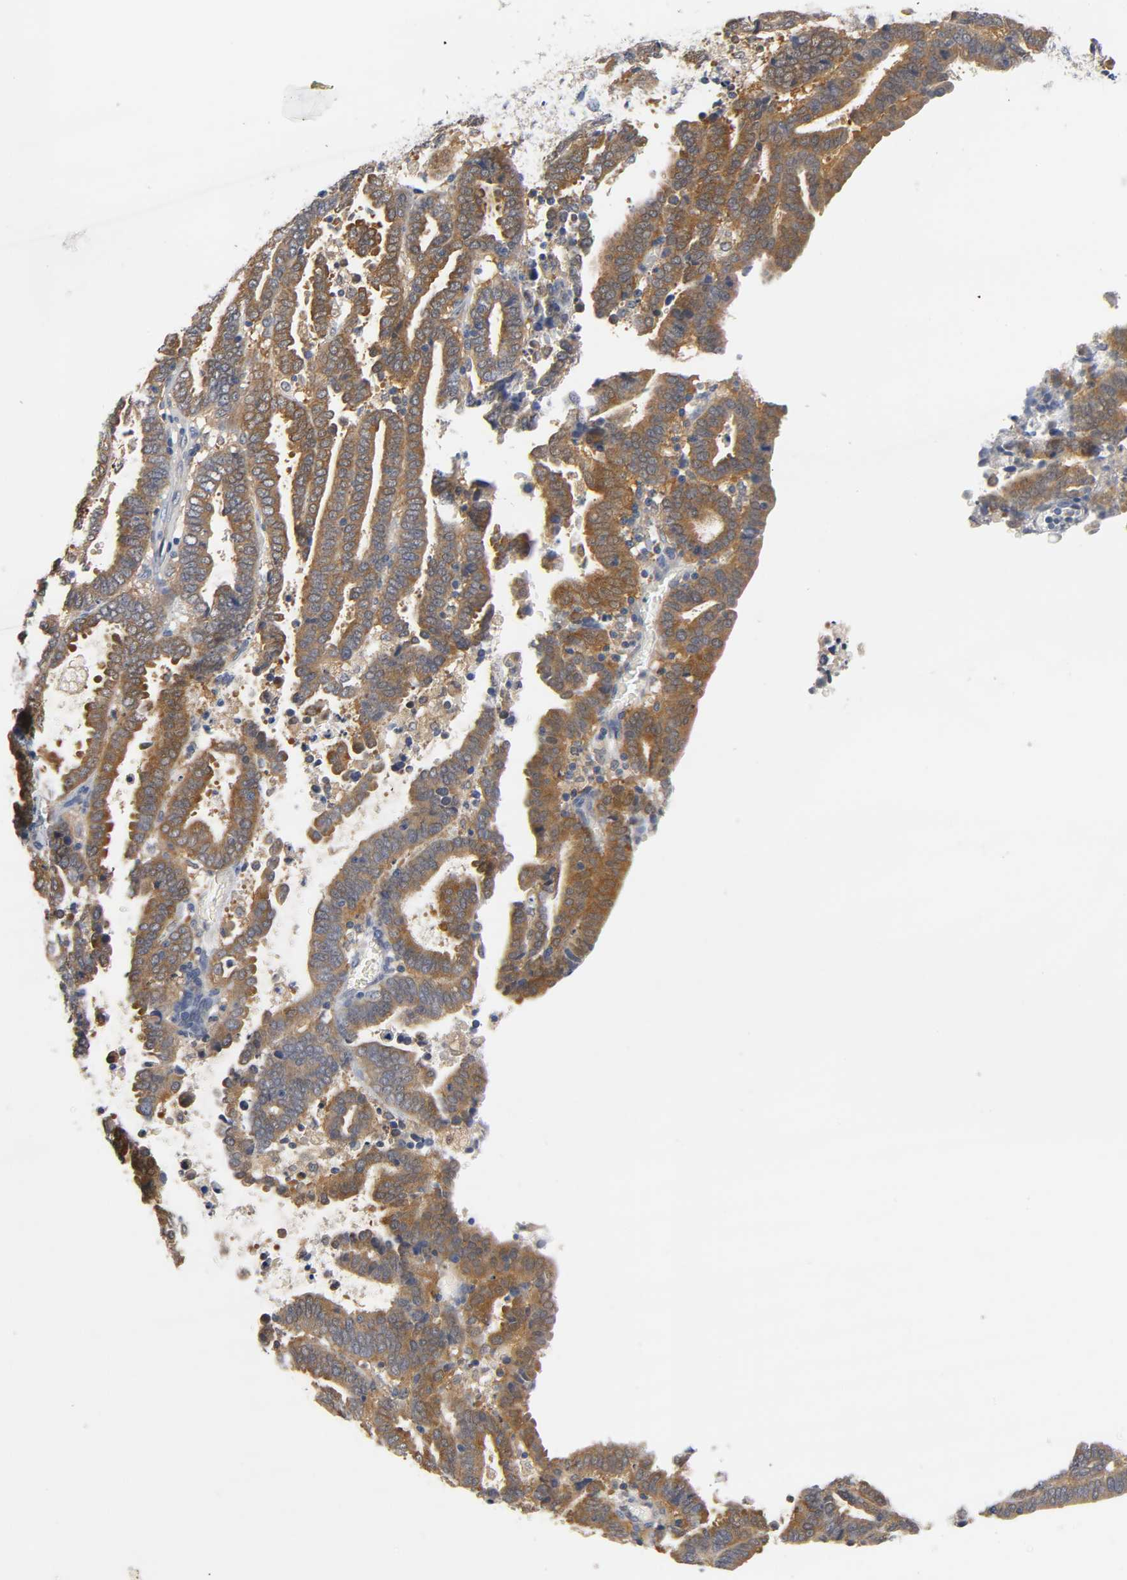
{"staining": {"intensity": "moderate", "quantity": ">75%", "location": "cytoplasmic/membranous"}, "tissue": "endometrial cancer", "cell_type": "Tumor cells", "image_type": "cancer", "snomed": [{"axis": "morphology", "description": "Adenocarcinoma, NOS"}, {"axis": "topography", "description": "Uterus"}], "caption": "Endometrial adenocarcinoma stained for a protein displays moderate cytoplasmic/membranous positivity in tumor cells. Ihc stains the protein in brown and the nuclei are stained blue.", "gene": "FYN", "patient": {"sex": "female", "age": 83}}